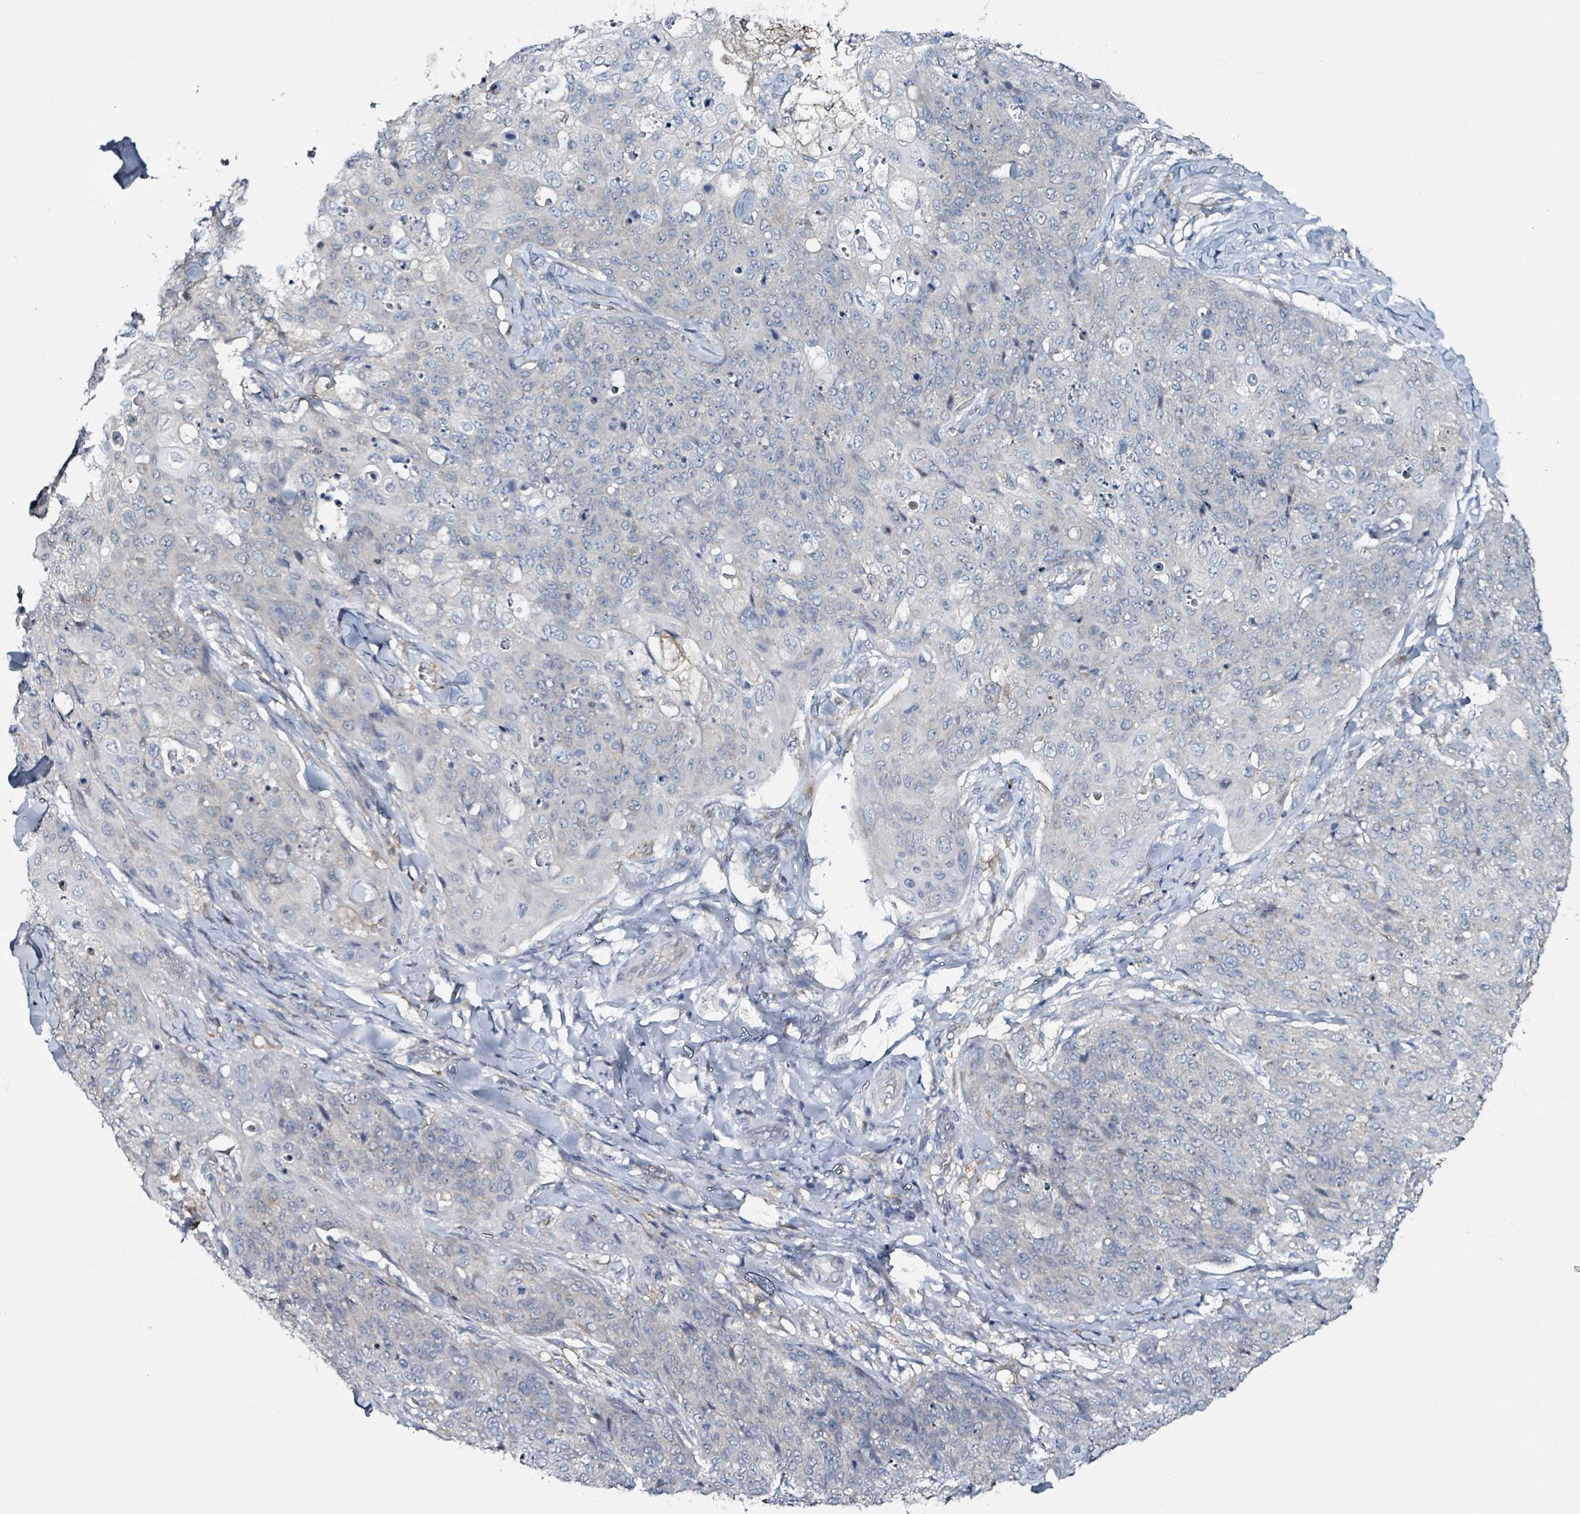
{"staining": {"intensity": "negative", "quantity": "none", "location": "none"}, "tissue": "skin cancer", "cell_type": "Tumor cells", "image_type": "cancer", "snomed": [{"axis": "morphology", "description": "Squamous cell carcinoma, NOS"}, {"axis": "topography", "description": "Skin"}, {"axis": "topography", "description": "Vulva"}], "caption": "This is a histopathology image of immunohistochemistry staining of skin squamous cell carcinoma, which shows no positivity in tumor cells. (DAB (3,3'-diaminobenzidine) immunohistochemistry, high magnification).", "gene": "B3GAT3", "patient": {"sex": "female", "age": 85}}